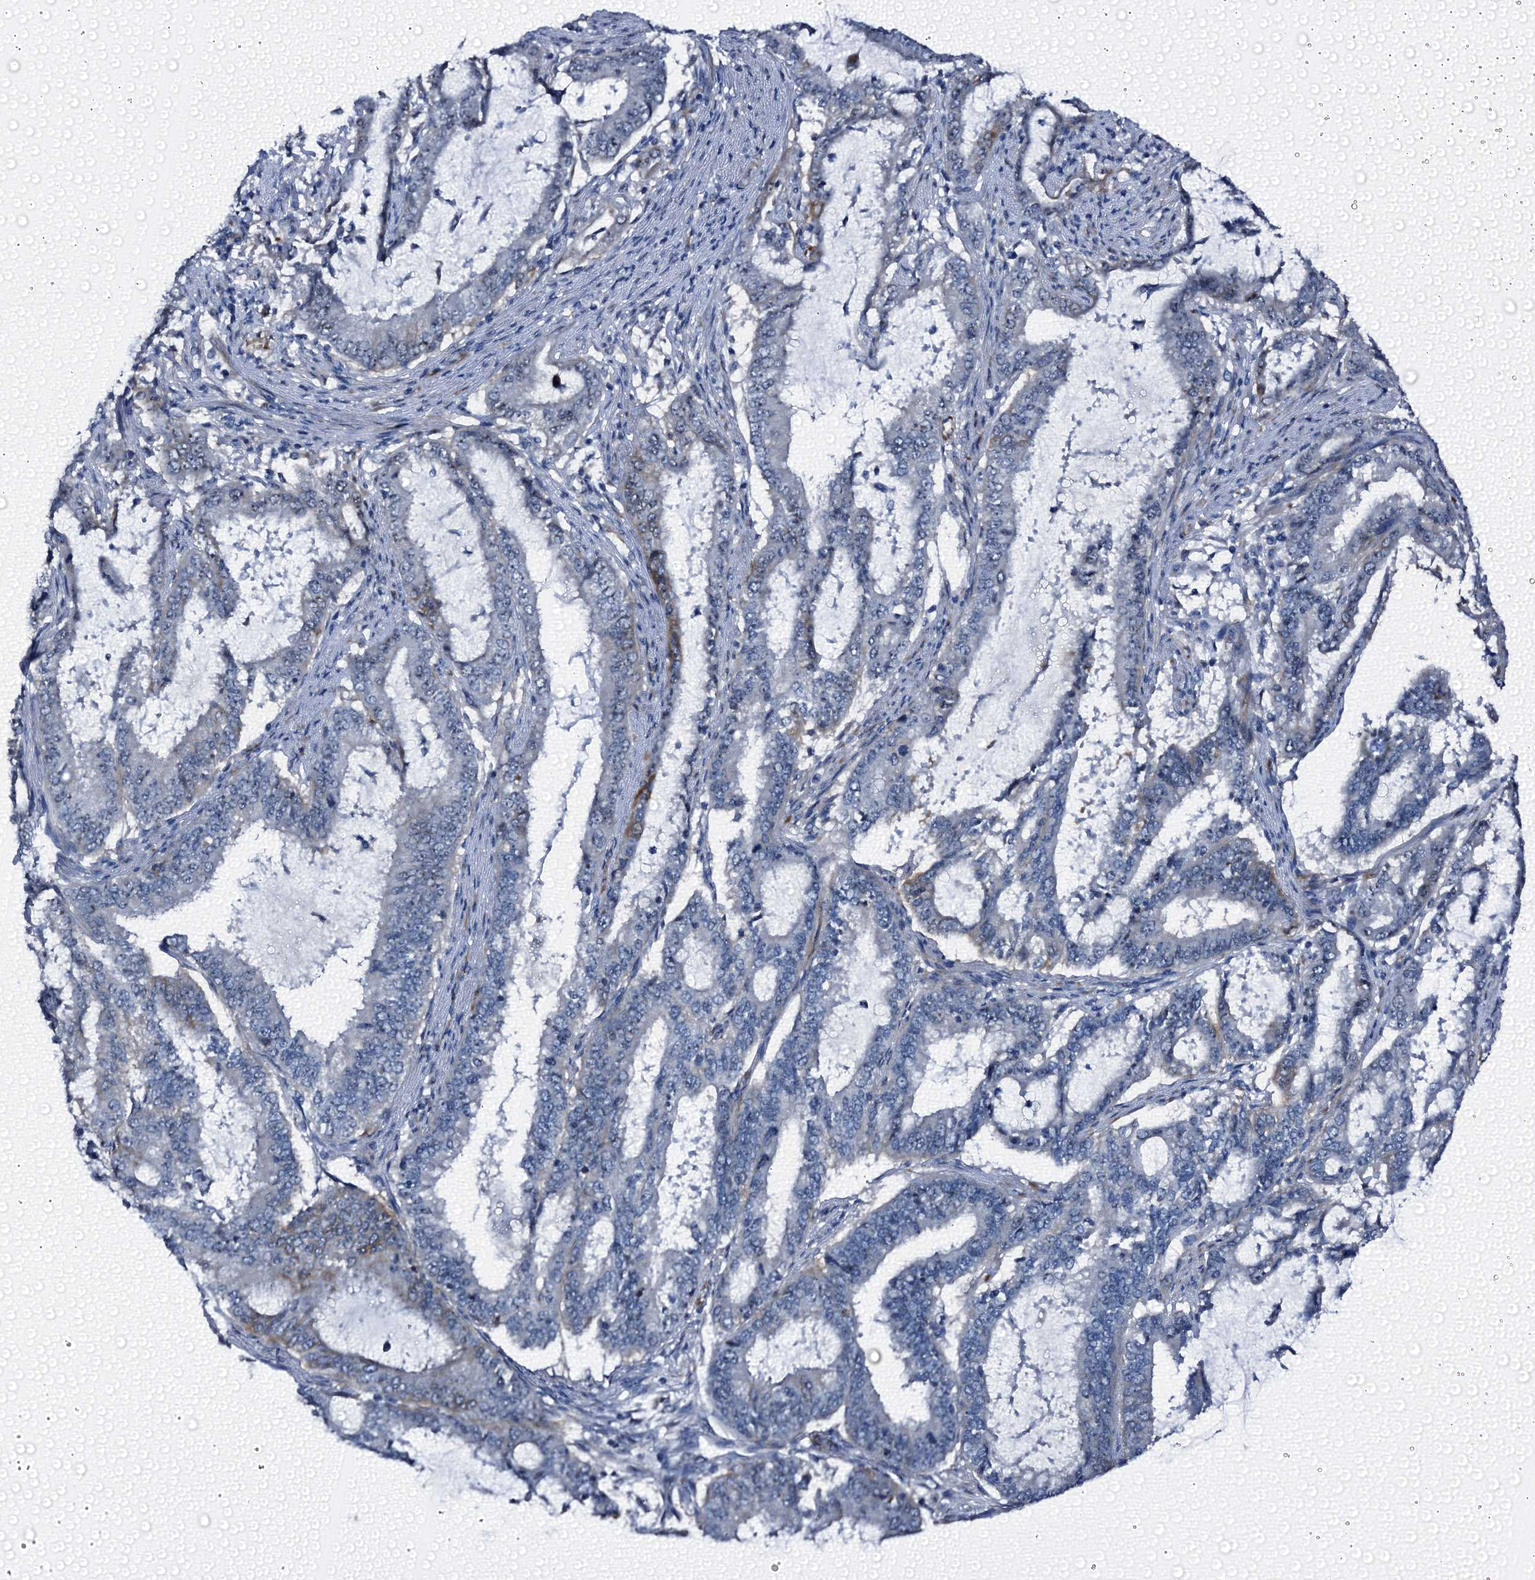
{"staining": {"intensity": "negative", "quantity": "none", "location": "none"}, "tissue": "endometrial cancer", "cell_type": "Tumor cells", "image_type": "cancer", "snomed": [{"axis": "morphology", "description": "Adenocarcinoma, NOS"}, {"axis": "topography", "description": "Endometrium"}], "caption": "A high-resolution micrograph shows immunohistochemistry (IHC) staining of adenocarcinoma (endometrial), which shows no significant expression in tumor cells.", "gene": "EMG1", "patient": {"sex": "female", "age": 51}}